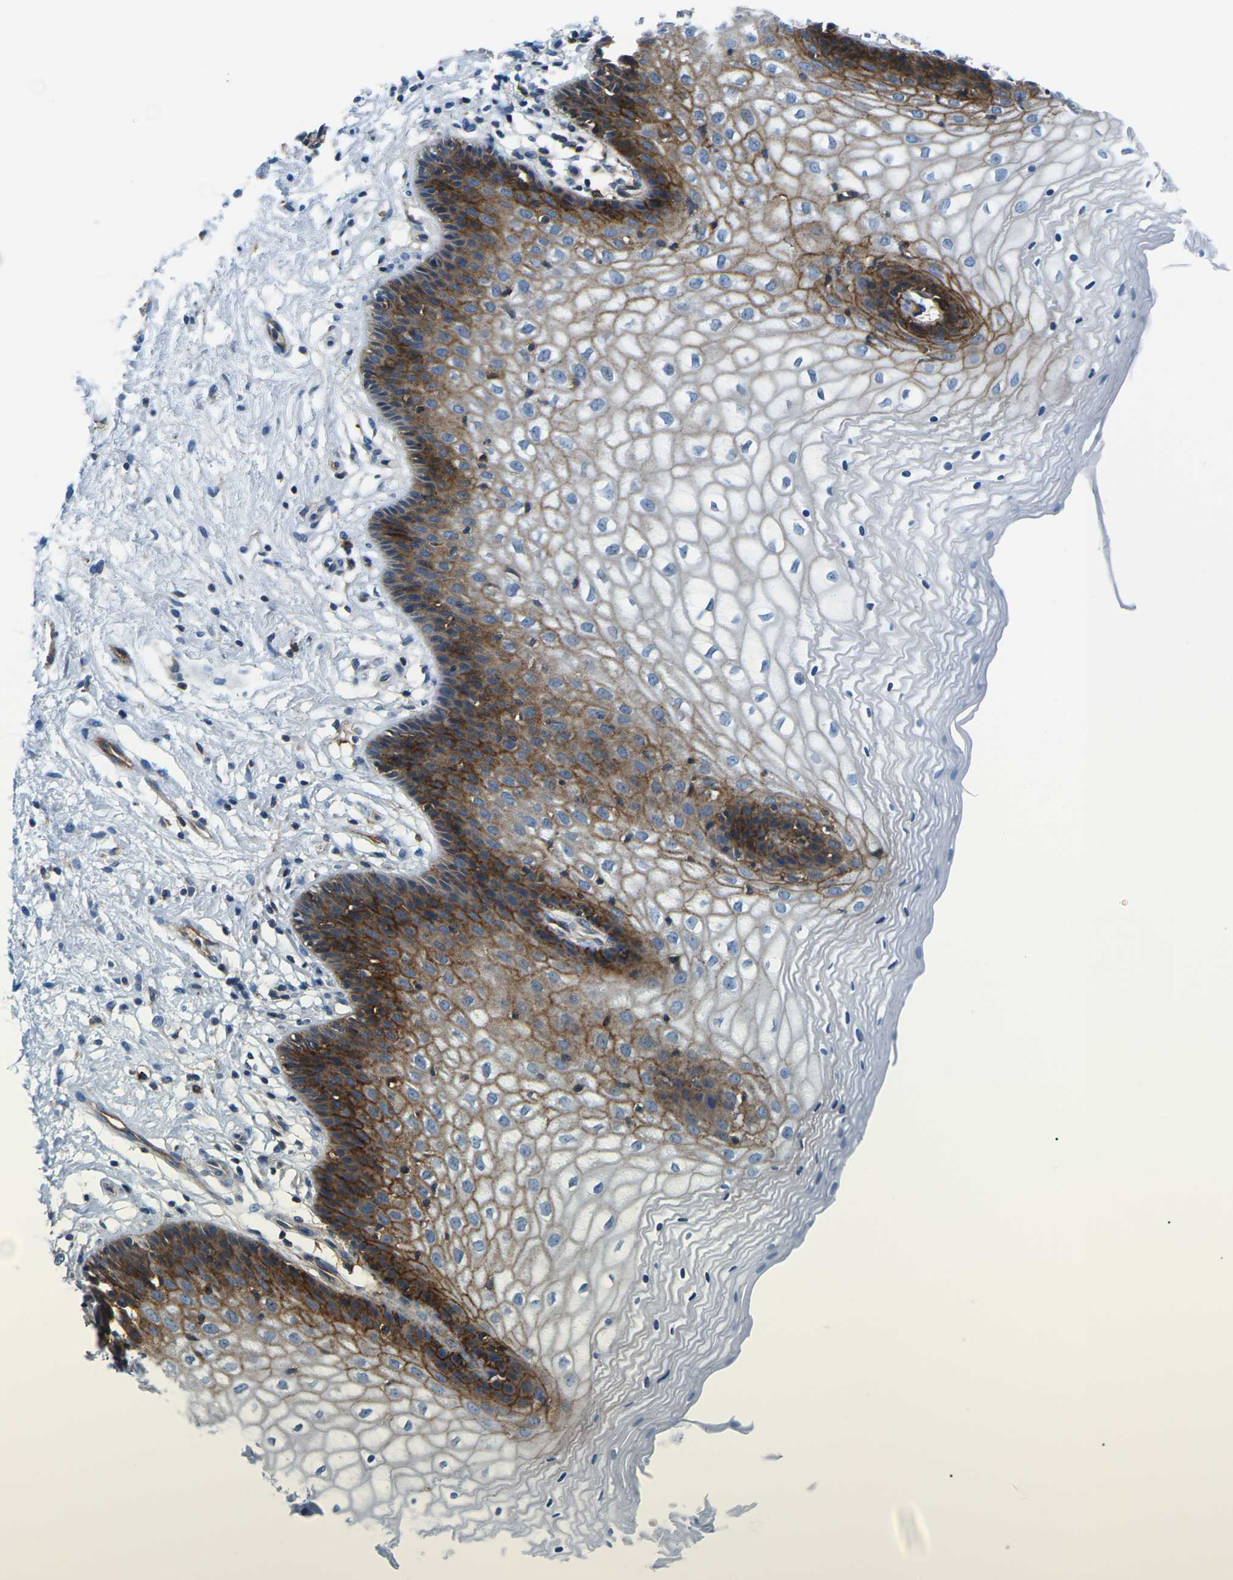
{"staining": {"intensity": "strong", "quantity": "<25%", "location": "cytoplasmic/membranous"}, "tissue": "vagina", "cell_type": "Squamous epithelial cells", "image_type": "normal", "snomed": [{"axis": "morphology", "description": "Normal tissue, NOS"}, {"axis": "topography", "description": "Vagina"}], "caption": "Vagina stained with IHC displays strong cytoplasmic/membranous staining in approximately <25% of squamous epithelial cells.", "gene": "SOCS4", "patient": {"sex": "female", "age": 34}}